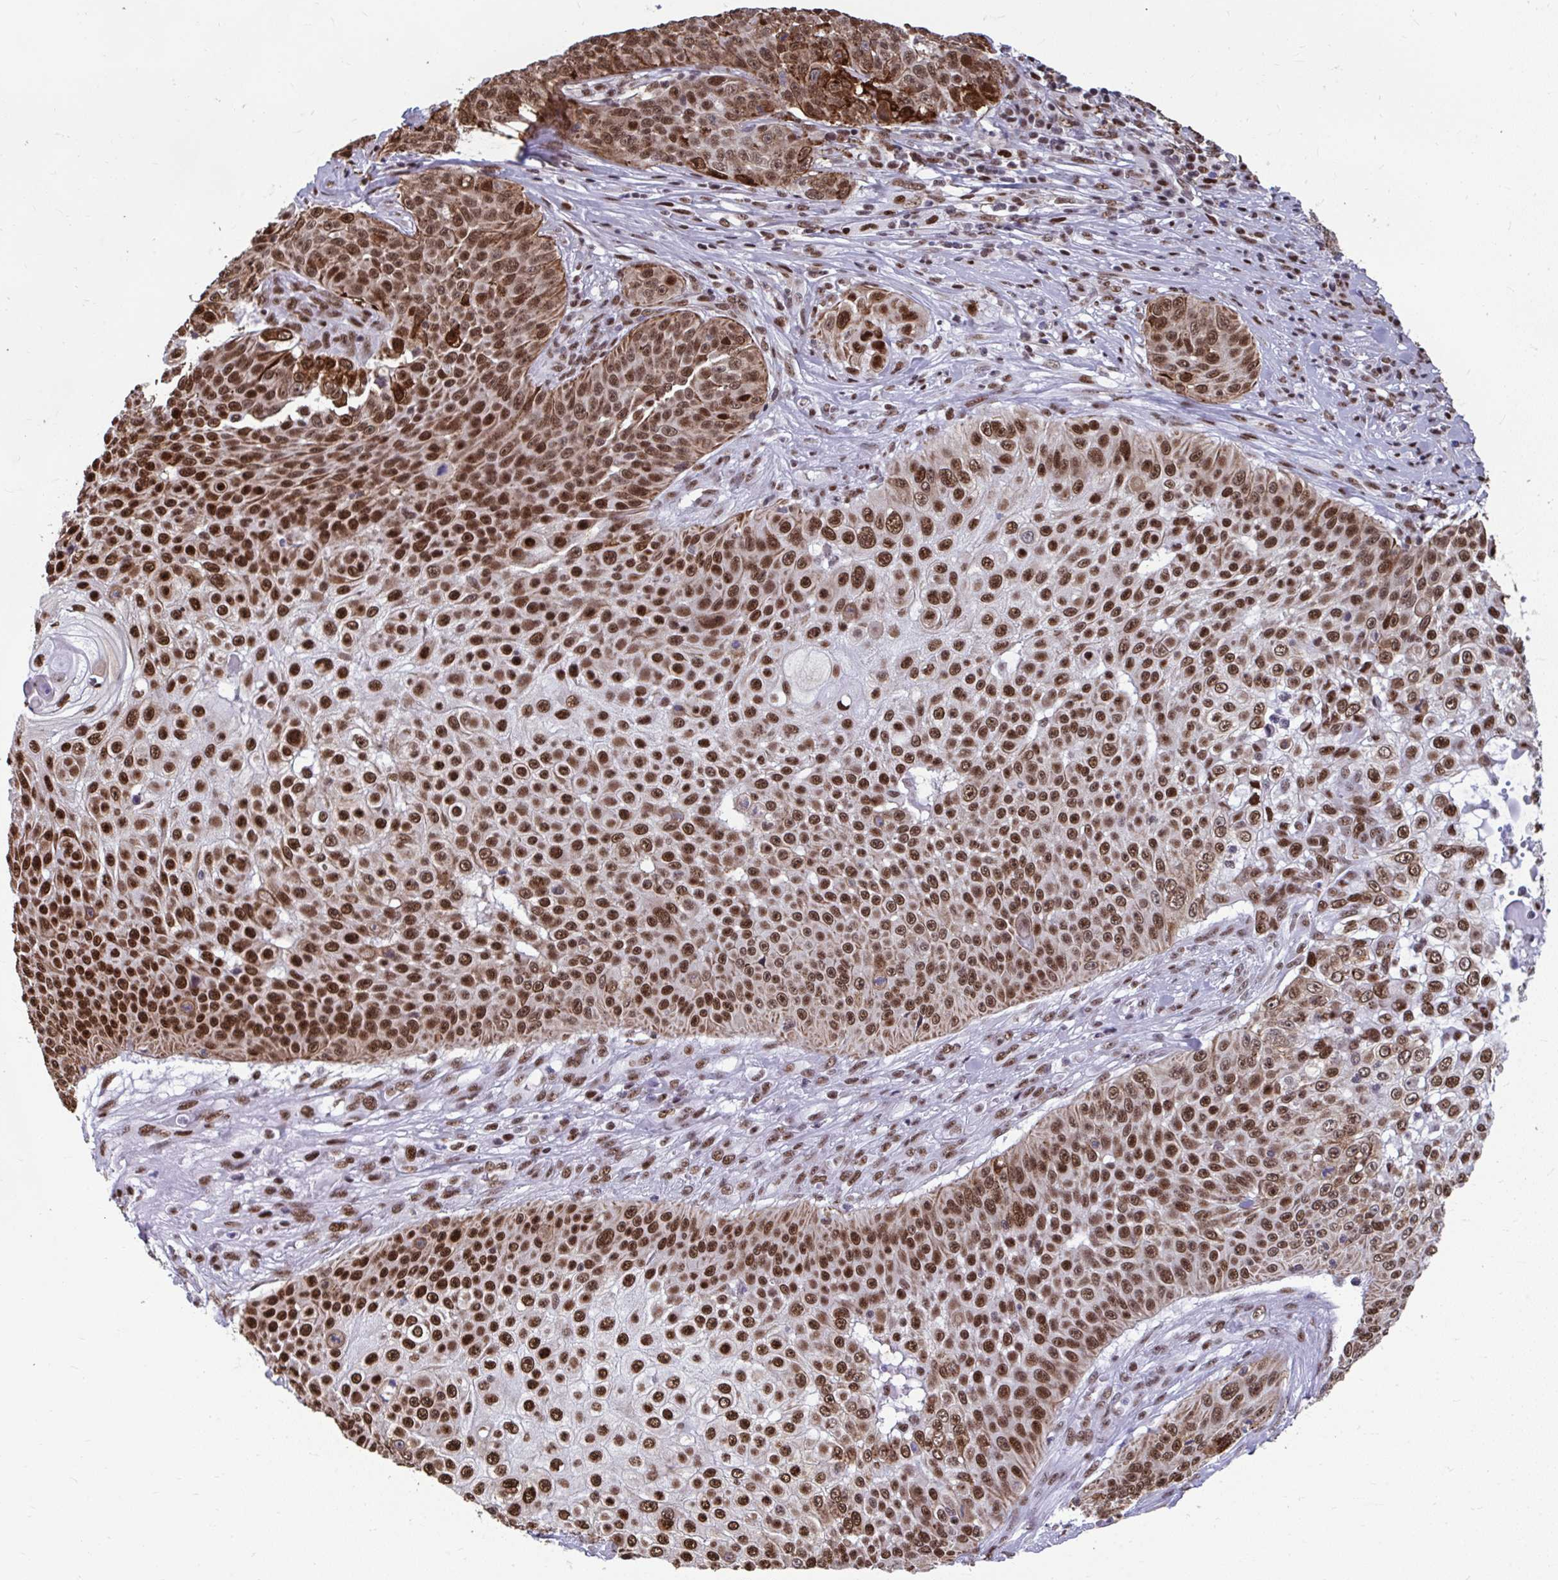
{"staining": {"intensity": "strong", "quantity": ">75%", "location": "nuclear"}, "tissue": "skin cancer", "cell_type": "Tumor cells", "image_type": "cancer", "snomed": [{"axis": "morphology", "description": "Squamous cell carcinoma, NOS"}, {"axis": "topography", "description": "Skin"}], "caption": "Protein staining of squamous cell carcinoma (skin) tissue displays strong nuclear positivity in about >75% of tumor cells.", "gene": "SLC35C2", "patient": {"sex": "male", "age": 24}}